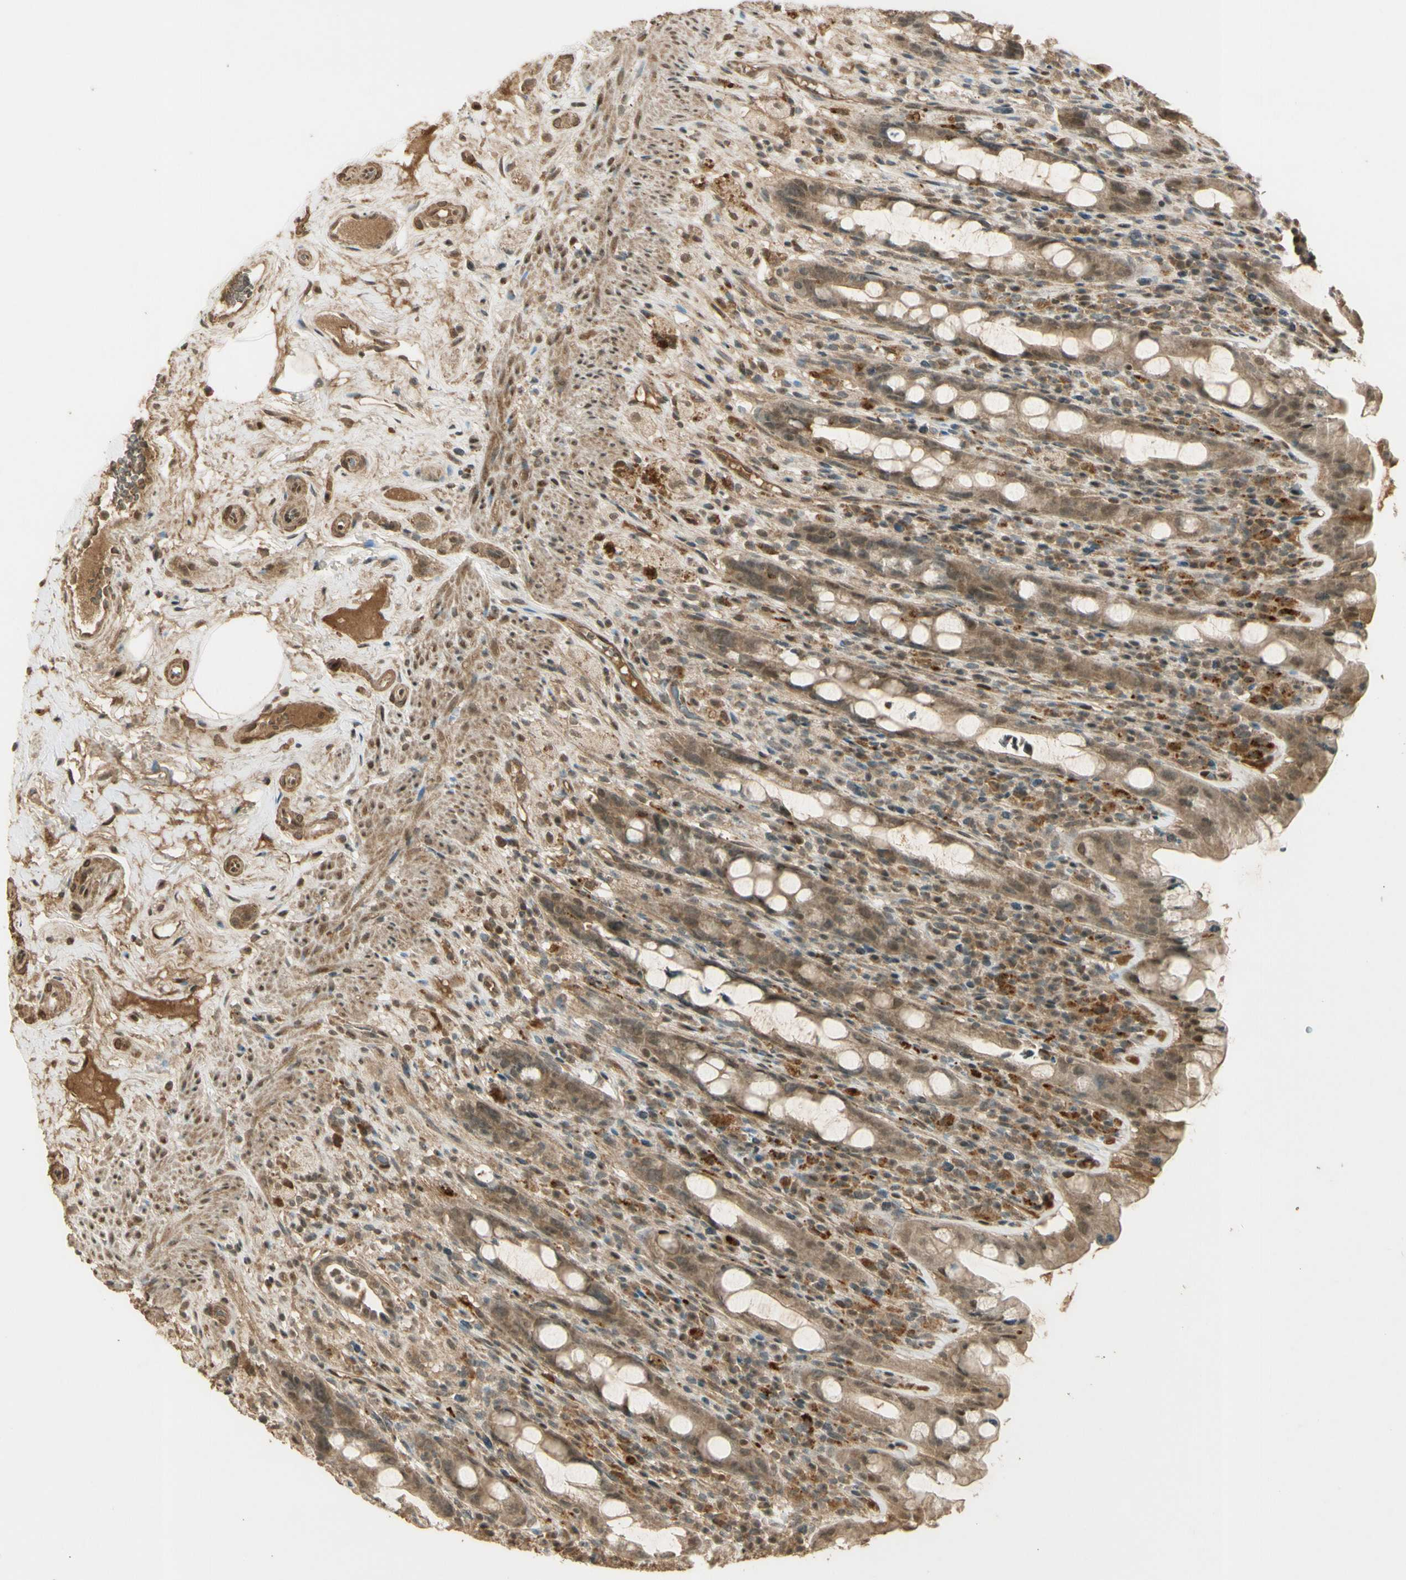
{"staining": {"intensity": "moderate", "quantity": ">75%", "location": "cytoplasmic/membranous"}, "tissue": "rectum", "cell_type": "Glandular cells", "image_type": "normal", "snomed": [{"axis": "morphology", "description": "Normal tissue, NOS"}, {"axis": "topography", "description": "Rectum"}], "caption": "IHC image of normal rectum: rectum stained using IHC shows medium levels of moderate protein expression localized specifically in the cytoplasmic/membranous of glandular cells, appearing as a cytoplasmic/membranous brown color.", "gene": "GMEB2", "patient": {"sex": "male", "age": 44}}